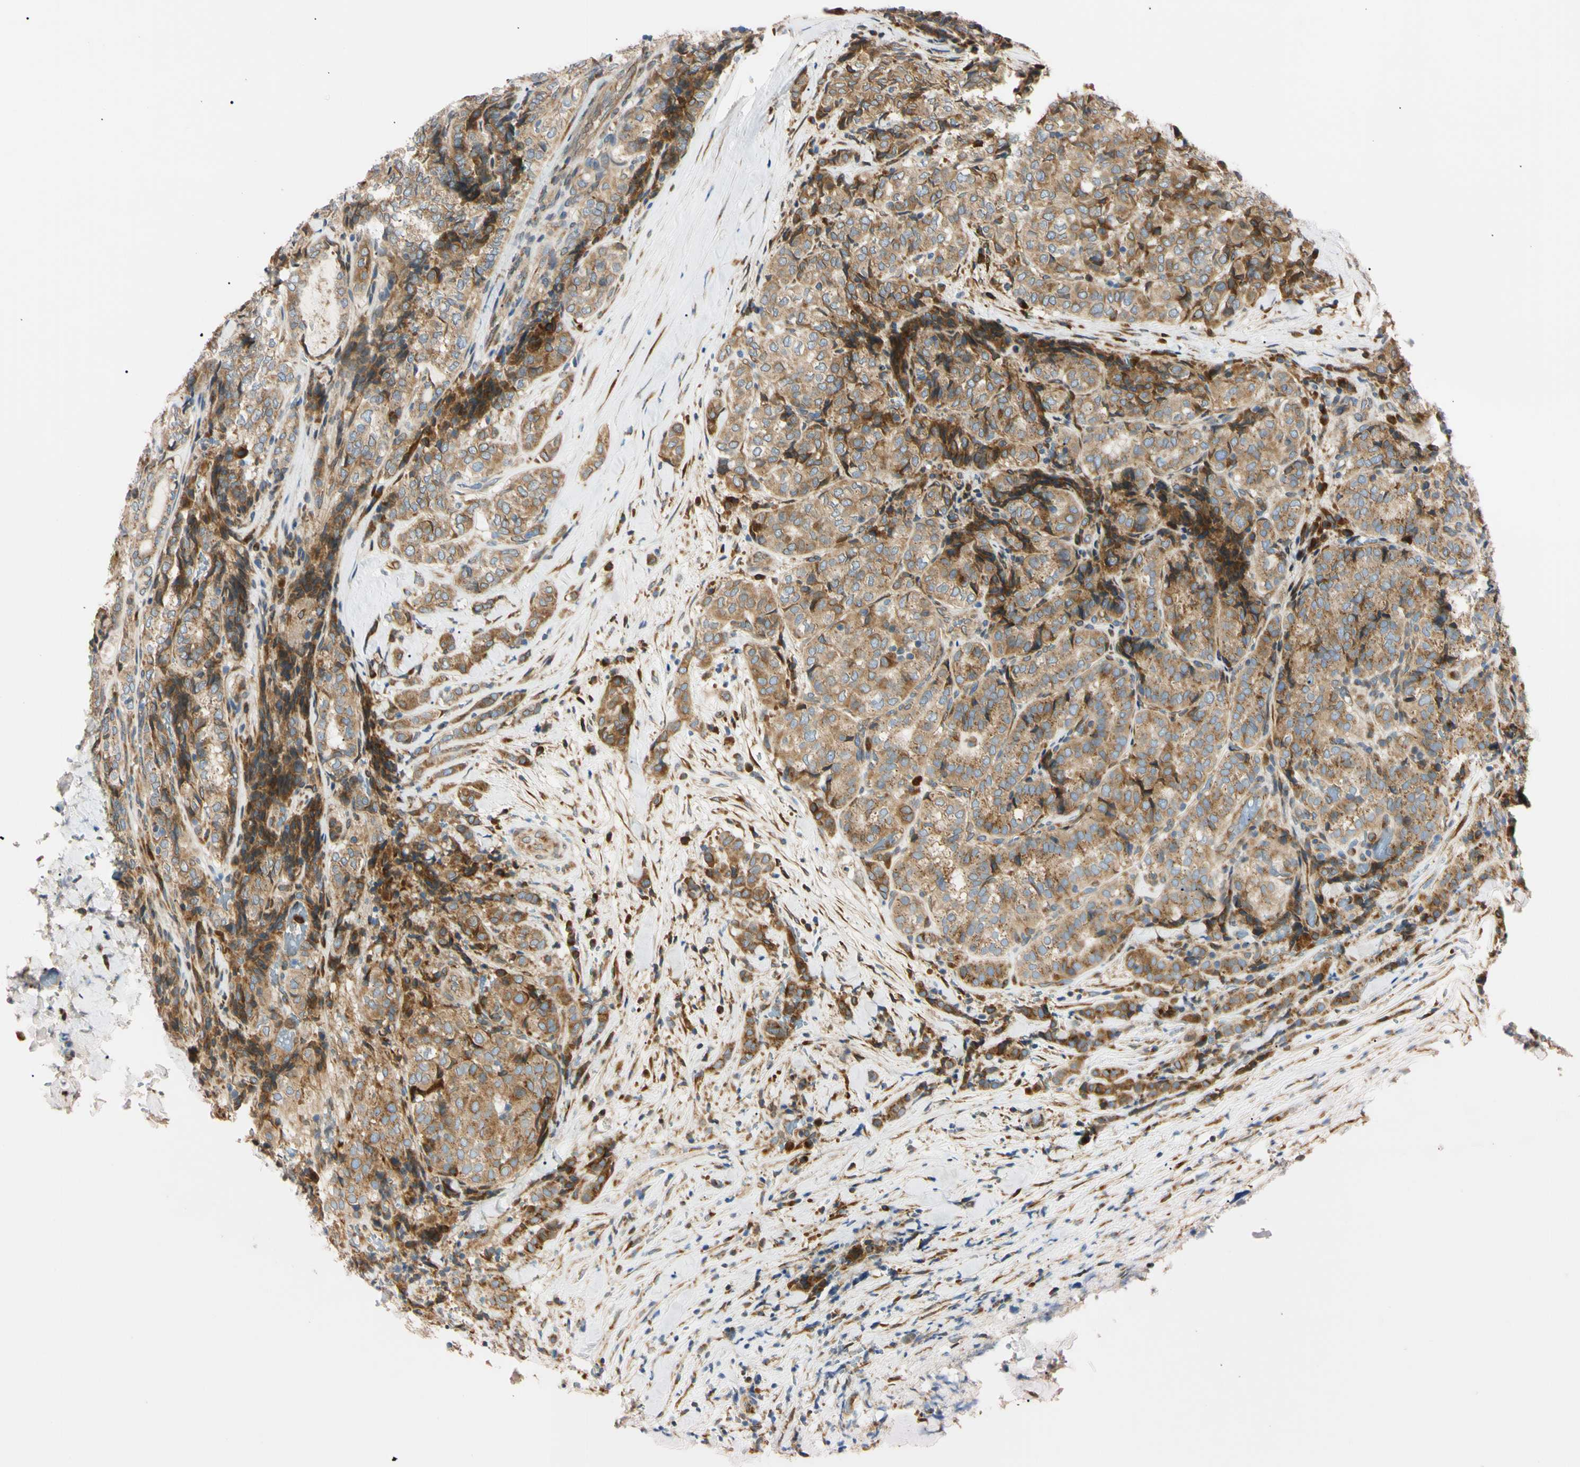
{"staining": {"intensity": "moderate", "quantity": ">75%", "location": "cytoplasmic/membranous"}, "tissue": "thyroid cancer", "cell_type": "Tumor cells", "image_type": "cancer", "snomed": [{"axis": "morphology", "description": "Normal tissue, NOS"}, {"axis": "morphology", "description": "Papillary adenocarcinoma, NOS"}, {"axis": "topography", "description": "Thyroid gland"}], "caption": "Thyroid papillary adenocarcinoma tissue shows moderate cytoplasmic/membranous expression in about >75% of tumor cells, visualized by immunohistochemistry.", "gene": "IER3IP1", "patient": {"sex": "female", "age": 30}}